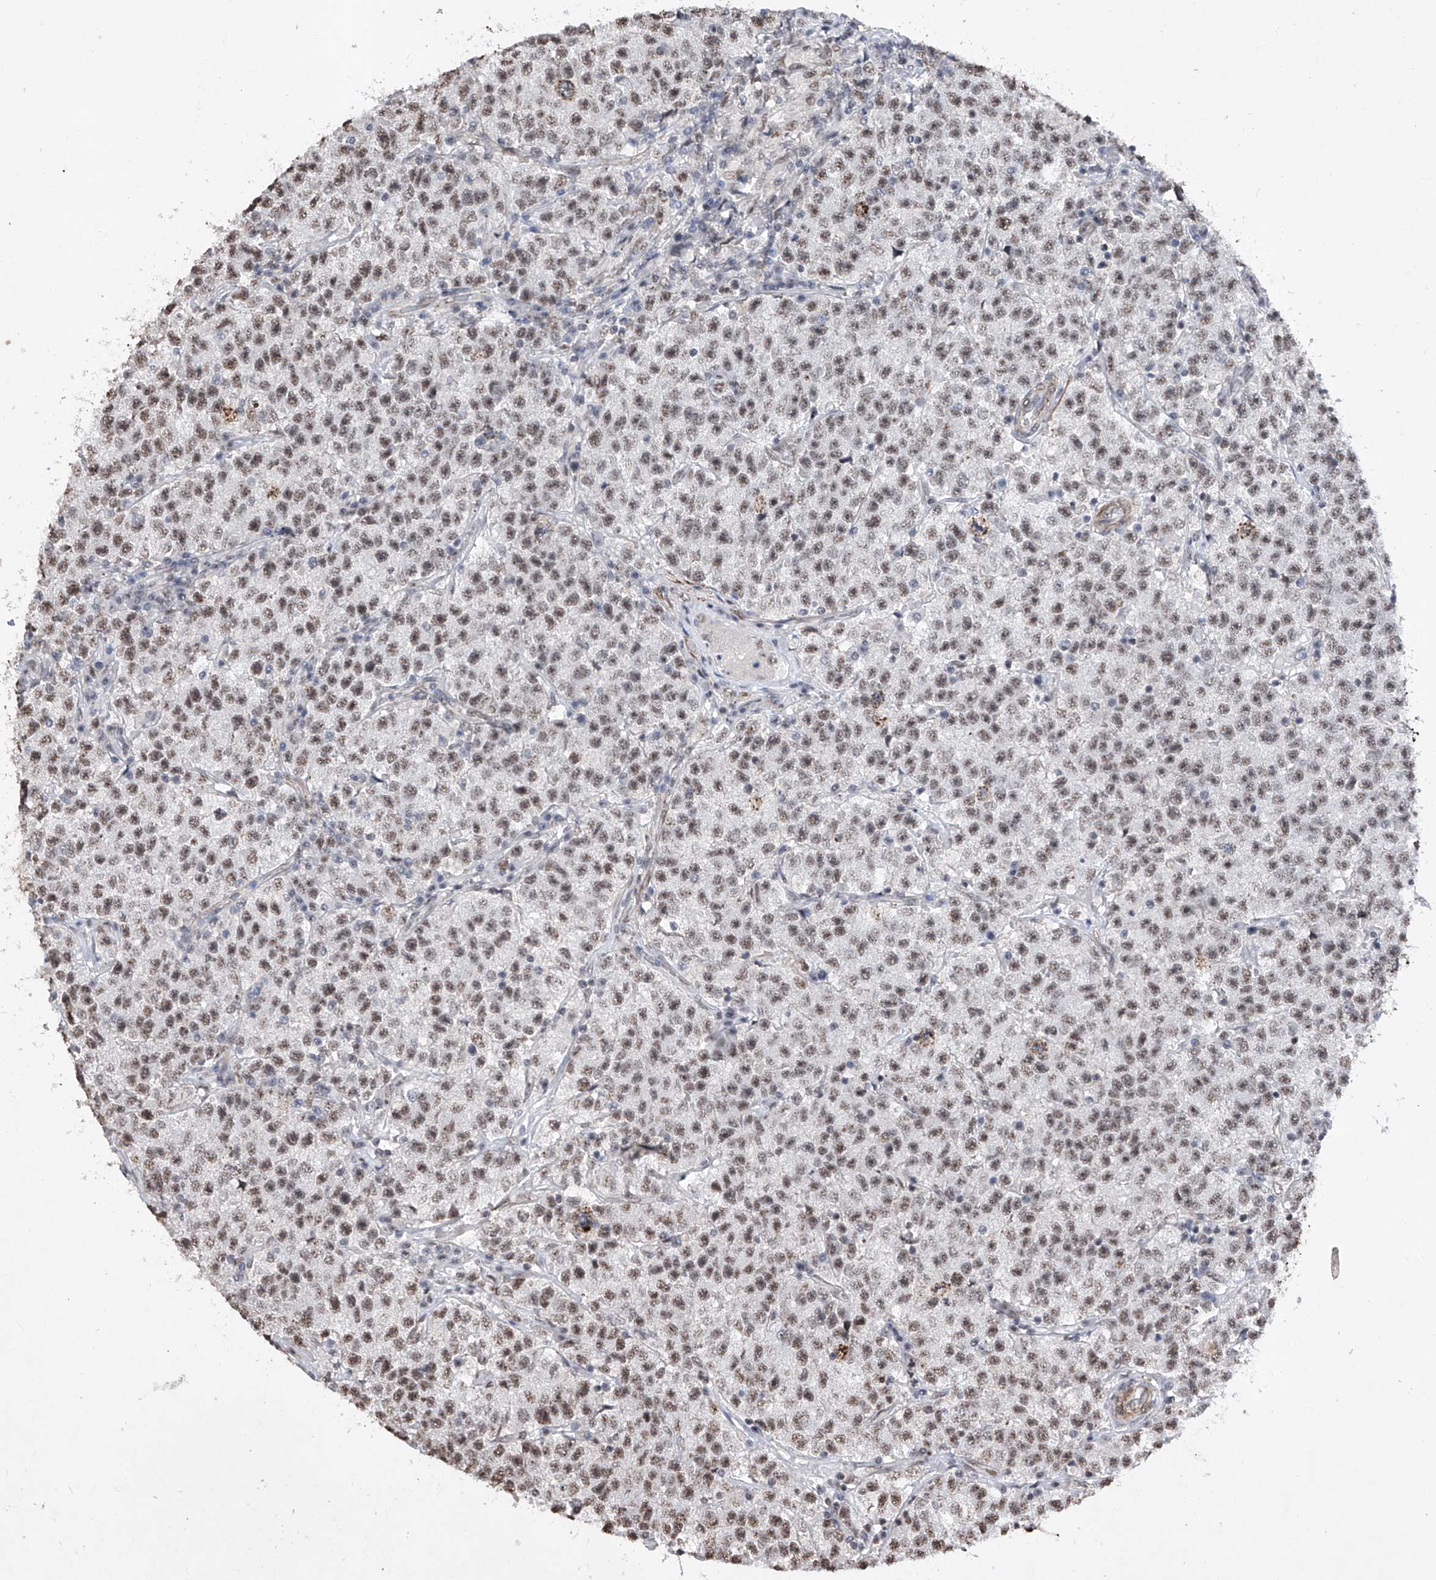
{"staining": {"intensity": "weak", "quantity": ">75%", "location": "nuclear"}, "tissue": "testis cancer", "cell_type": "Tumor cells", "image_type": "cancer", "snomed": [{"axis": "morphology", "description": "Seminoma, NOS"}, {"axis": "topography", "description": "Testis"}], "caption": "Seminoma (testis) stained for a protein (brown) exhibits weak nuclear positive positivity in about >75% of tumor cells.", "gene": "NFATC4", "patient": {"sex": "male", "age": 22}}